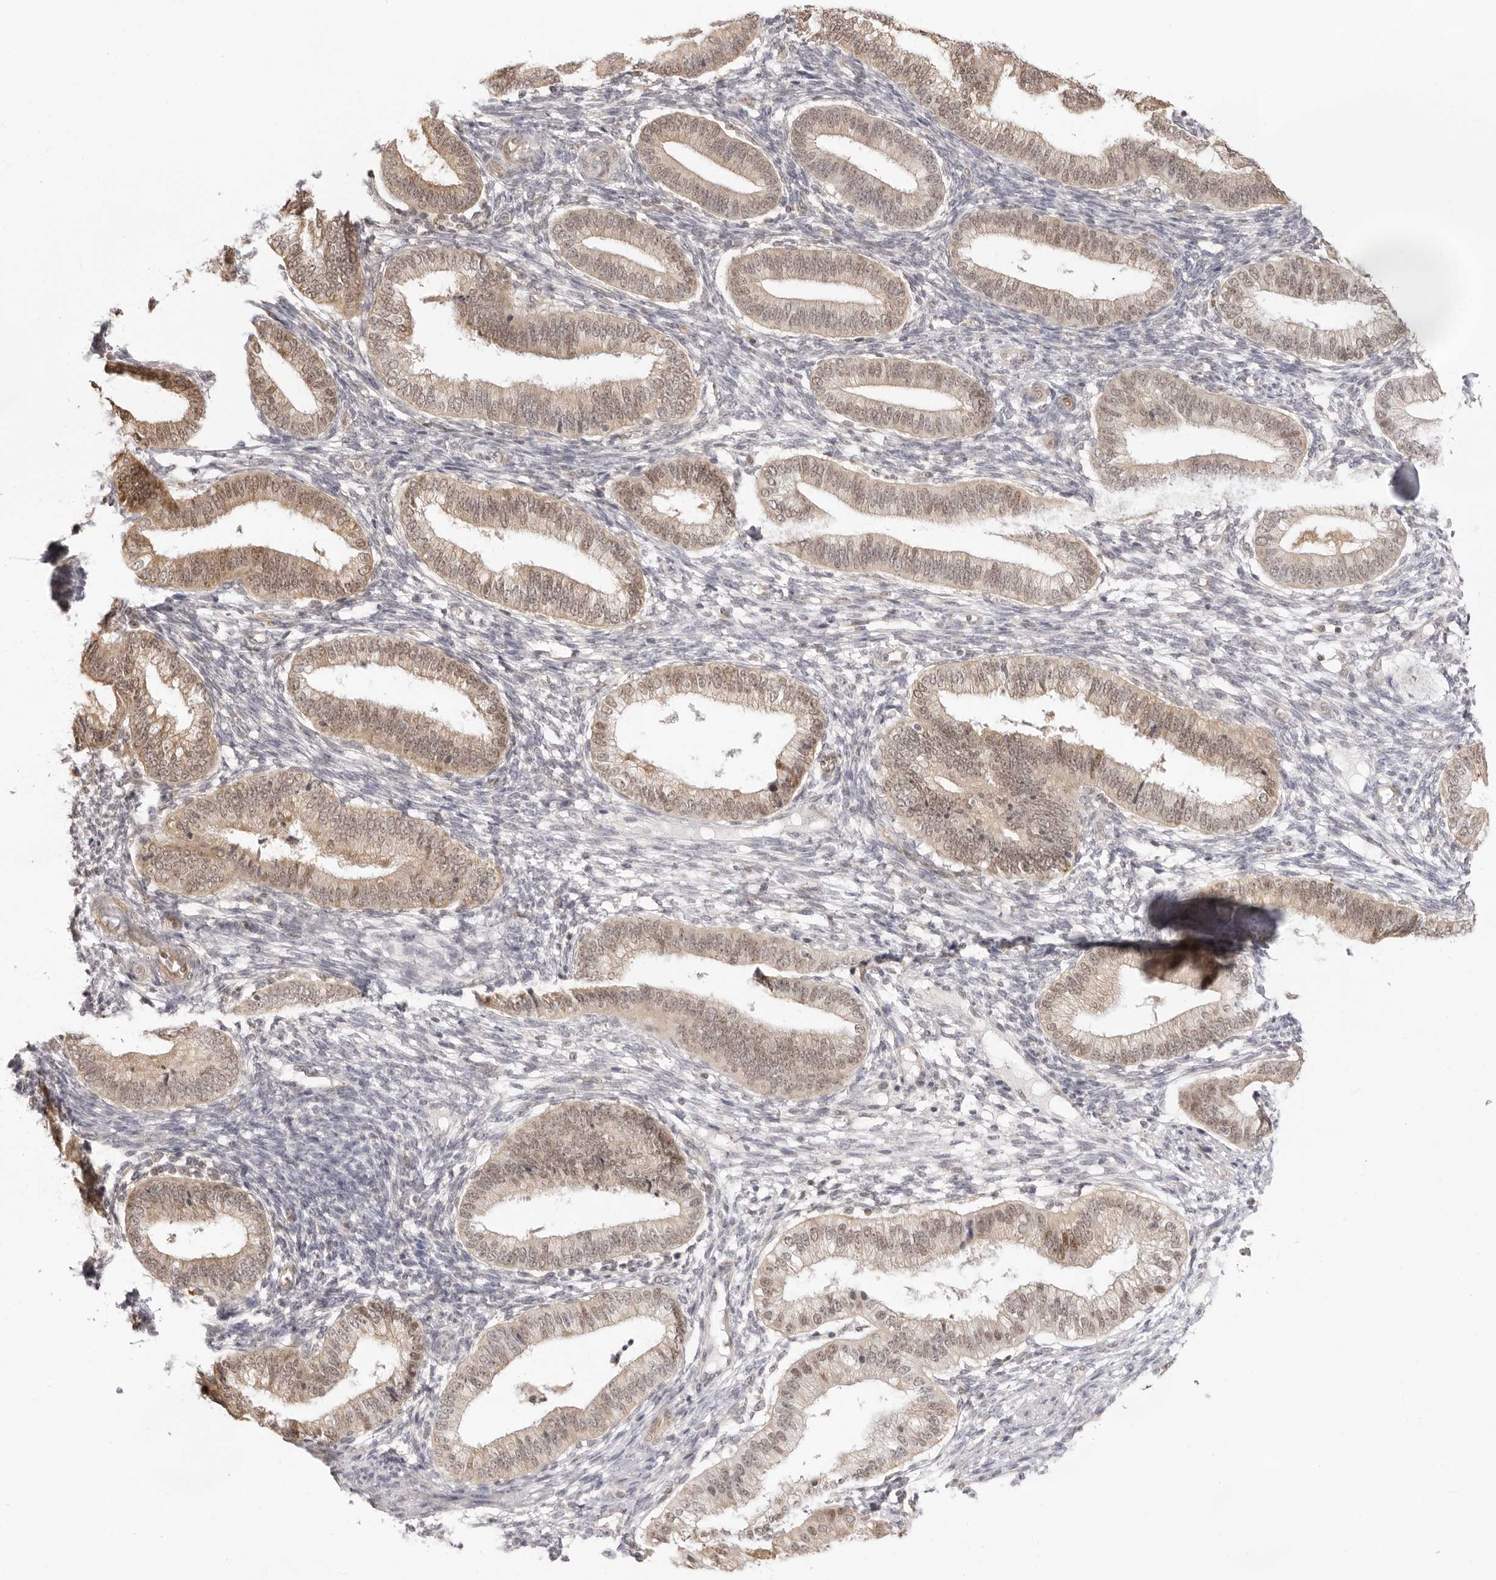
{"staining": {"intensity": "negative", "quantity": "none", "location": "none"}, "tissue": "endometrium", "cell_type": "Cells in endometrial stroma", "image_type": "normal", "snomed": [{"axis": "morphology", "description": "Normal tissue, NOS"}, {"axis": "topography", "description": "Endometrium"}], "caption": "Cells in endometrial stroma show no significant staining in unremarkable endometrium. (DAB immunohistochemistry, high magnification).", "gene": "FDPS", "patient": {"sex": "female", "age": 39}}